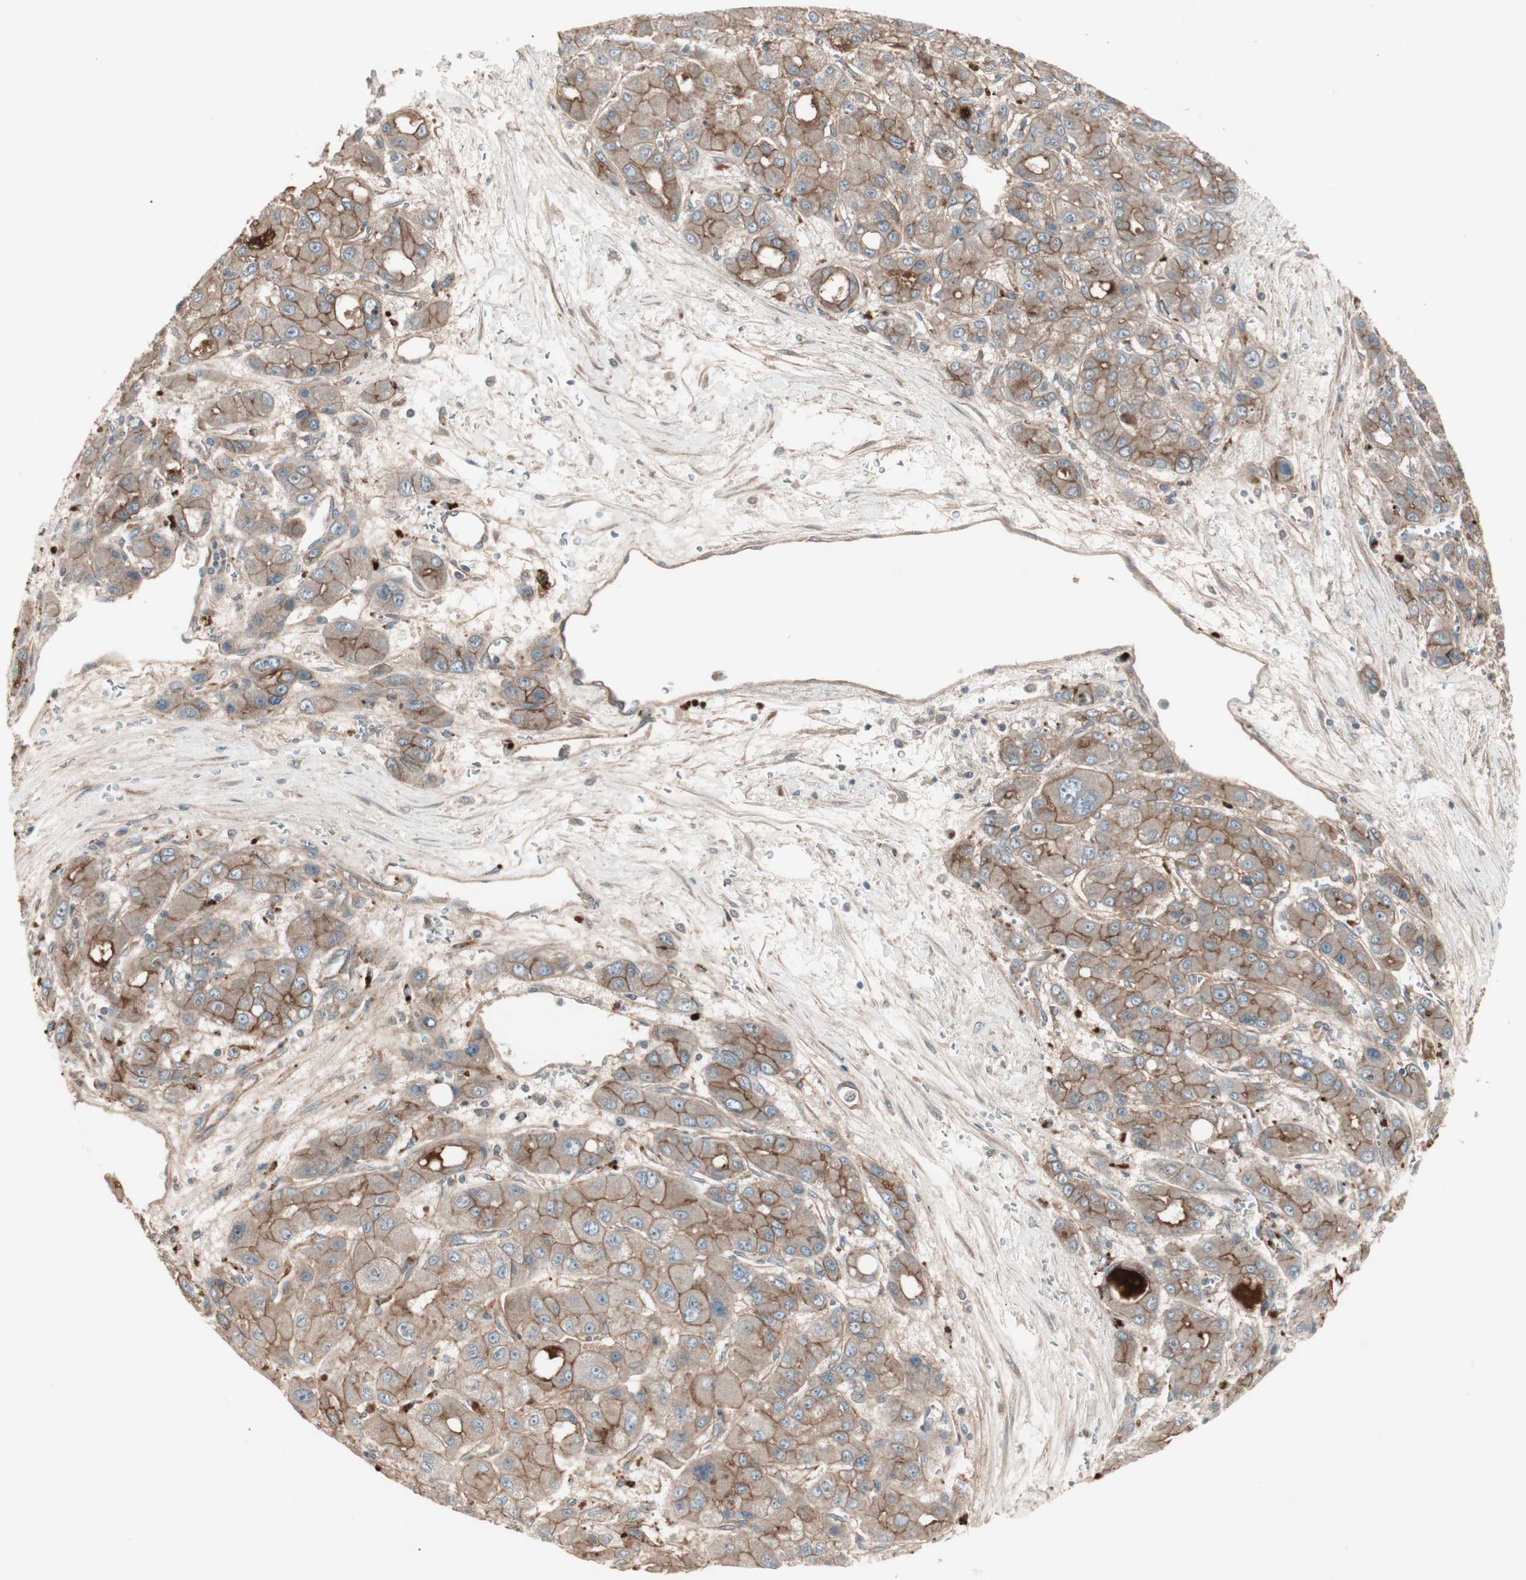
{"staining": {"intensity": "moderate", "quantity": ">75%", "location": "cytoplasmic/membranous"}, "tissue": "liver cancer", "cell_type": "Tumor cells", "image_type": "cancer", "snomed": [{"axis": "morphology", "description": "Carcinoma, Hepatocellular, NOS"}, {"axis": "topography", "description": "Liver"}], "caption": "Human liver hepatocellular carcinoma stained with a brown dye exhibits moderate cytoplasmic/membranous positive positivity in about >75% of tumor cells.", "gene": "TFPI", "patient": {"sex": "male", "age": 55}}